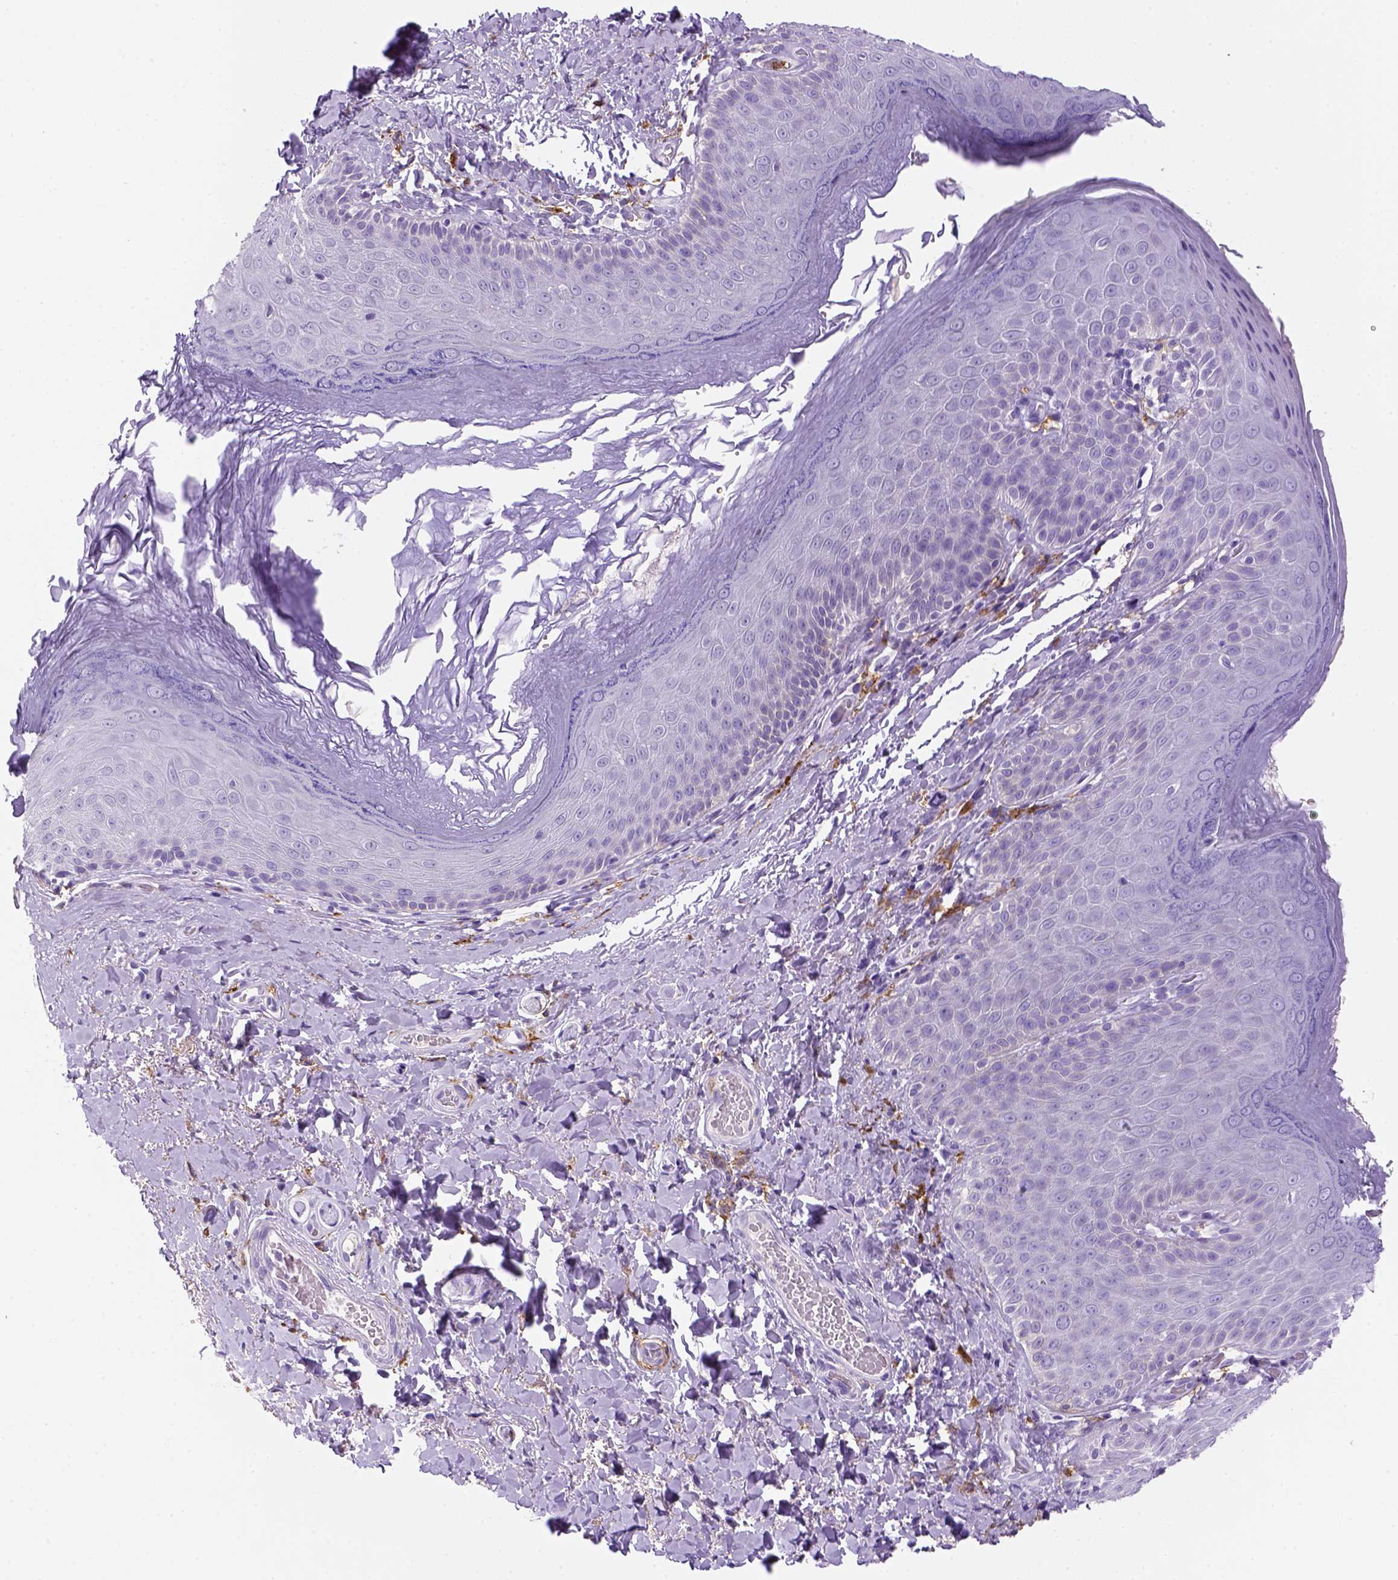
{"staining": {"intensity": "negative", "quantity": "none", "location": "none"}, "tissue": "skin", "cell_type": "Epidermal cells", "image_type": "normal", "snomed": [{"axis": "morphology", "description": "Normal tissue, NOS"}, {"axis": "topography", "description": "Anal"}], "caption": "This is an immunohistochemistry (IHC) histopathology image of unremarkable skin. There is no staining in epidermal cells.", "gene": "CD14", "patient": {"sex": "male", "age": 53}}